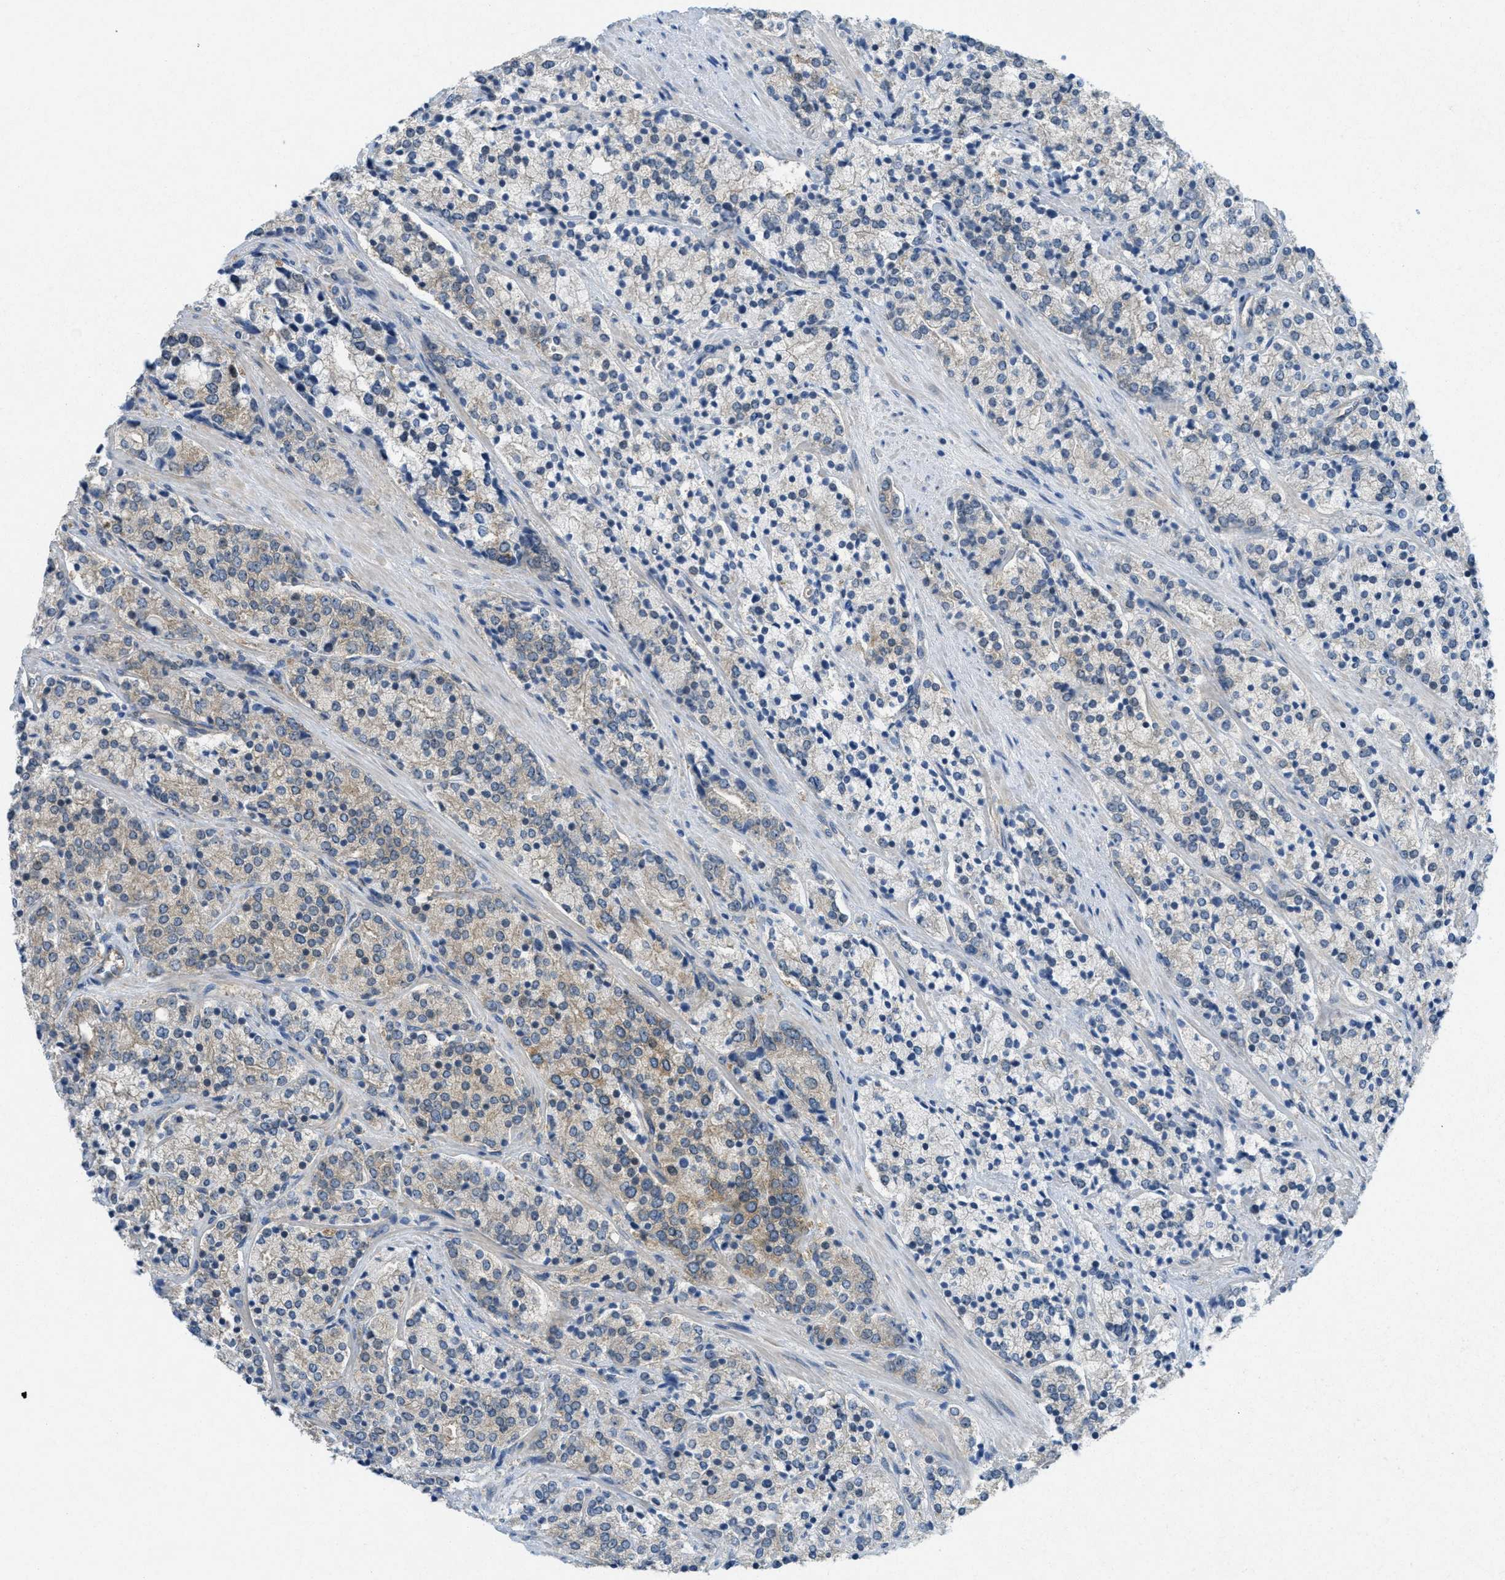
{"staining": {"intensity": "weak", "quantity": "<25%", "location": "cytoplasmic/membranous"}, "tissue": "prostate cancer", "cell_type": "Tumor cells", "image_type": "cancer", "snomed": [{"axis": "morphology", "description": "Adenocarcinoma, High grade"}, {"axis": "topography", "description": "Prostate"}], "caption": "Immunohistochemistry of prostate adenocarcinoma (high-grade) reveals no expression in tumor cells.", "gene": "ZFYVE9", "patient": {"sex": "male", "age": 71}}